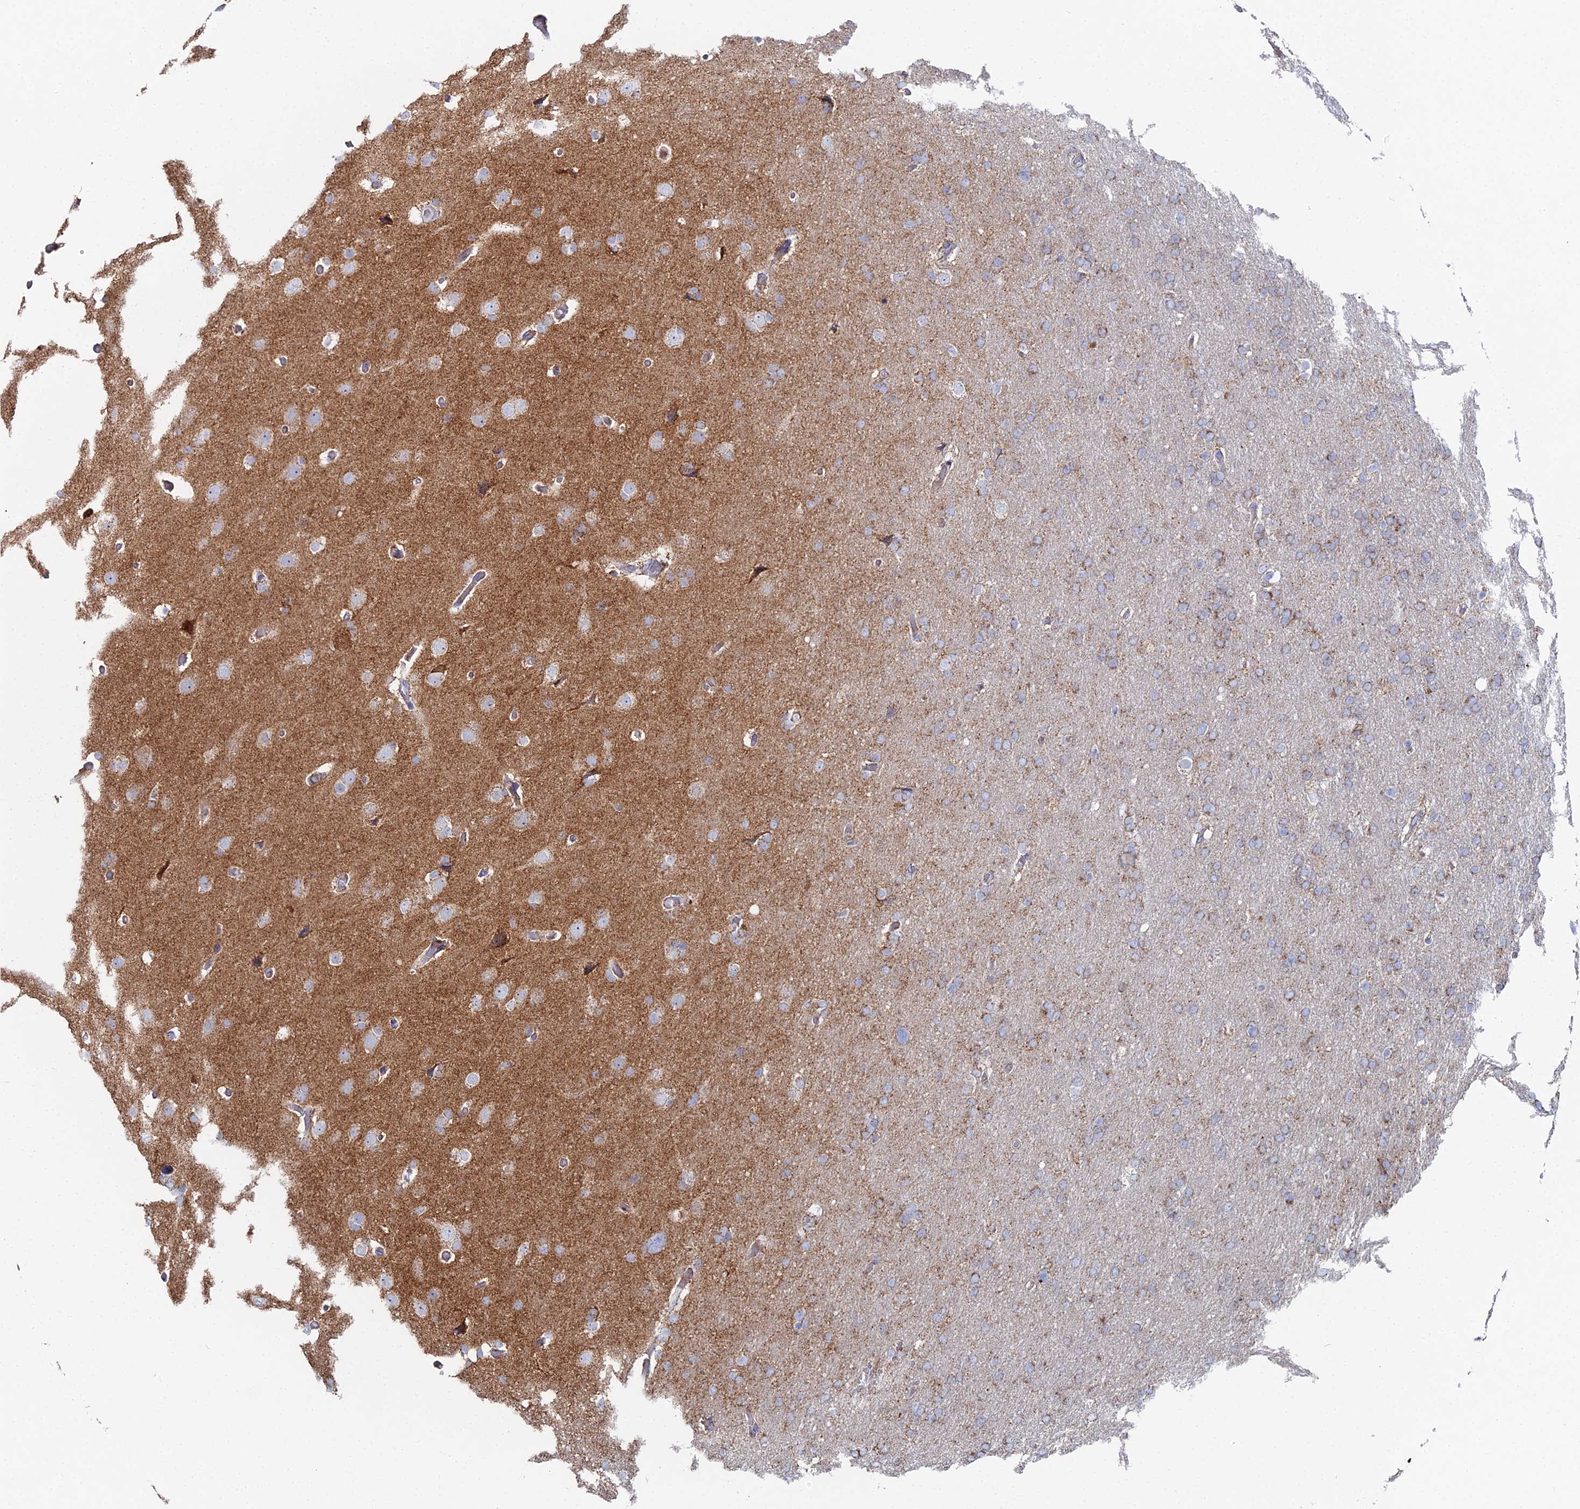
{"staining": {"intensity": "moderate", "quantity": "25%-75%", "location": "cytoplasmic/membranous"}, "tissue": "glioma", "cell_type": "Tumor cells", "image_type": "cancer", "snomed": [{"axis": "morphology", "description": "Glioma, malignant, High grade"}, {"axis": "topography", "description": "Cerebral cortex"}], "caption": "Approximately 25%-75% of tumor cells in glioma display moderate cytoplasmic/membranous protein positivity as visualized by brown immunohistochemical staining.", "gene": "MPC1", "patient": {"sex": "female", "age": 36}}